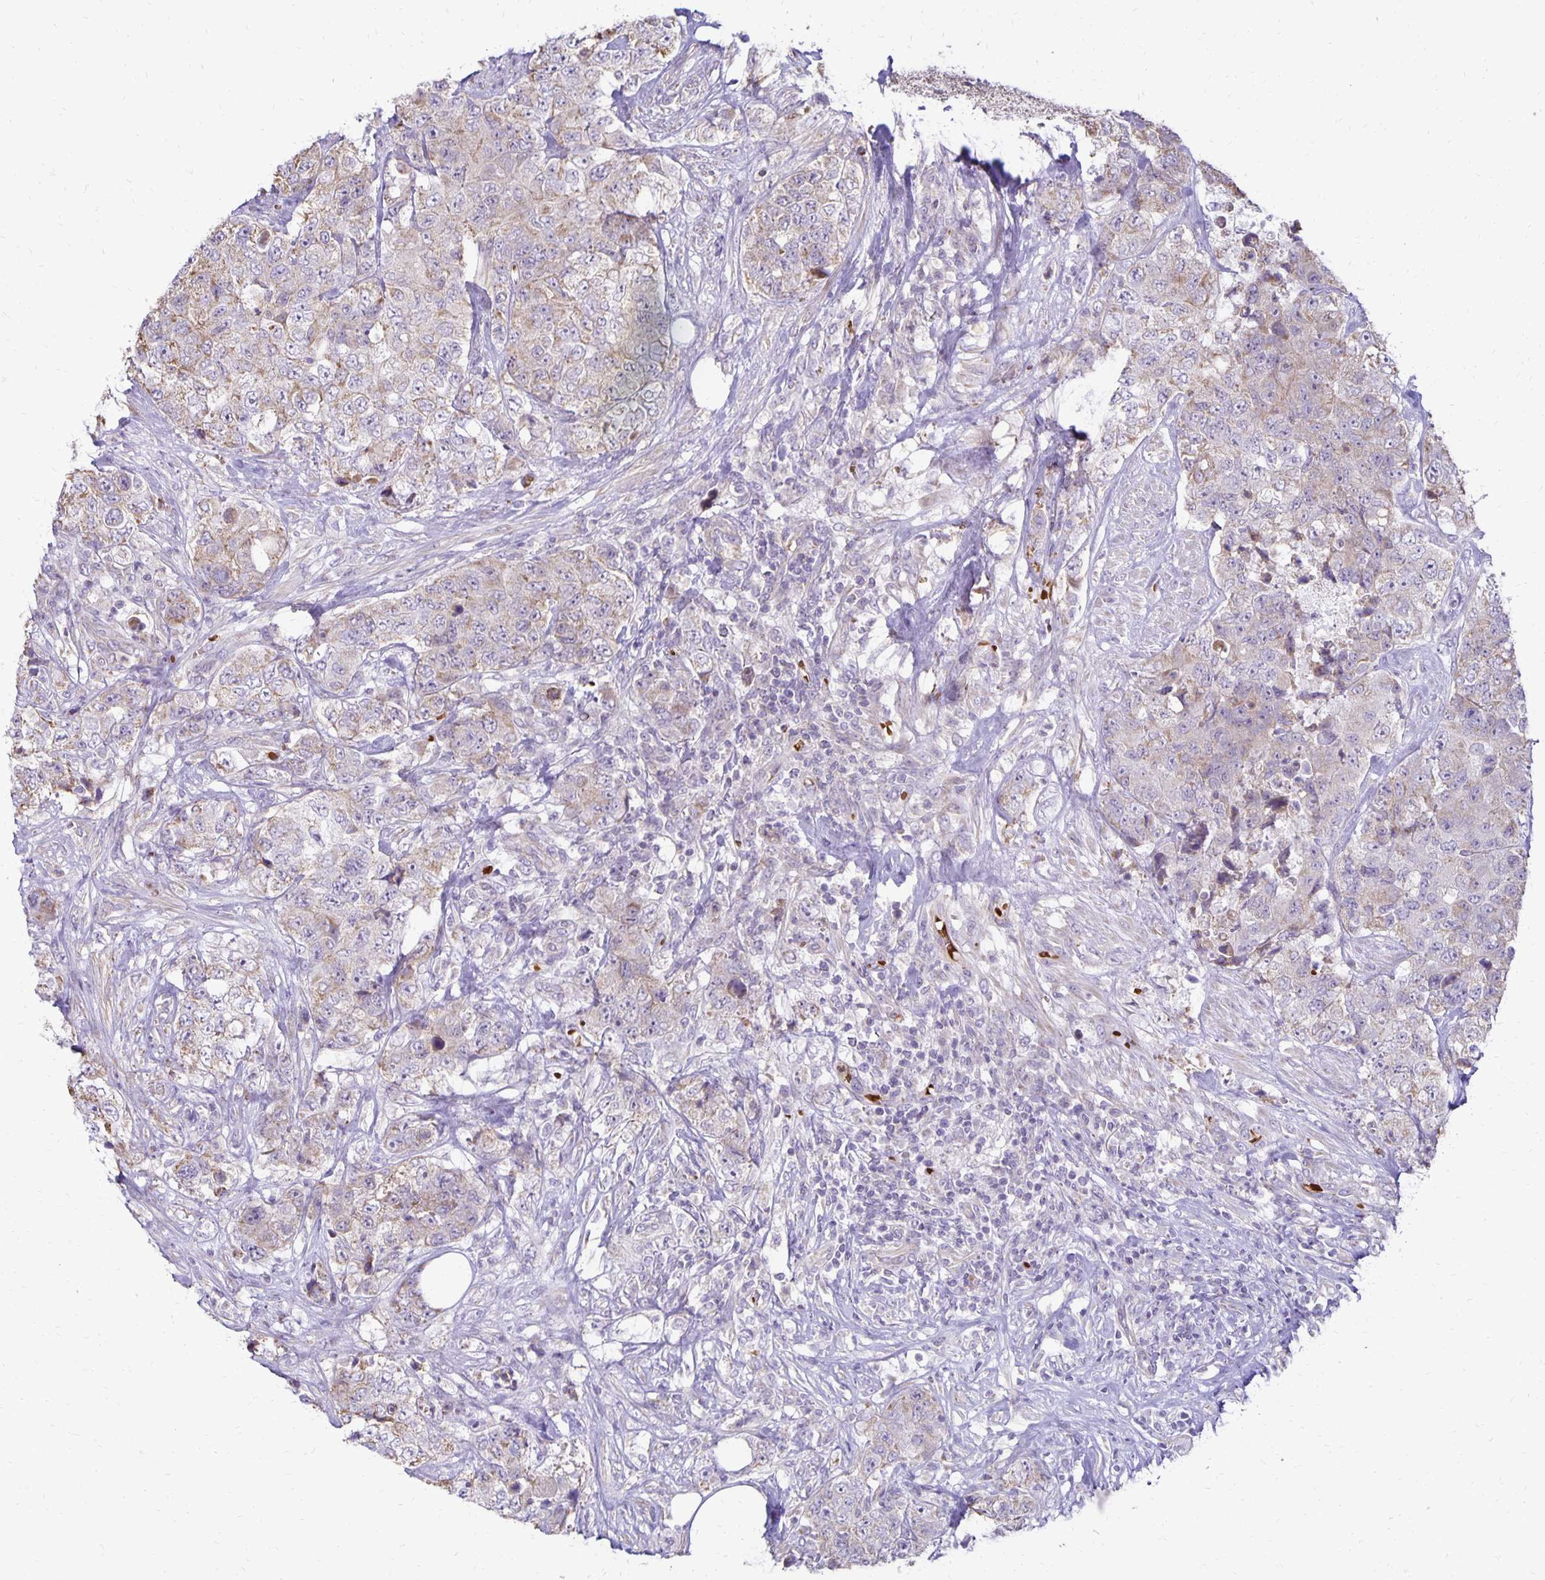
{"staining": {"intensity": "weak", "quantity": "25%-75%", "location": "cytoplasmic/membranous"}, "tissue": "urothelial cancer", "cell_type": "Tumor cells", "image_type": "cancer", "snomed": [{"axis": "morphology", "description": "Urothelial carcinoma, High grade"}, {"axis": "topography", "description": "Urinary bladder"}], "caption": "Immunohistochemistry (DAB (3,3'-diaminobenzidine)) staining of human urothelial cancer exhibits weak cytoplasmic/membranous protein staining in approximately 25%-75% of tumor cells.", "gene": "FN3K", "patient": {"sex": "female", "age": 78}}